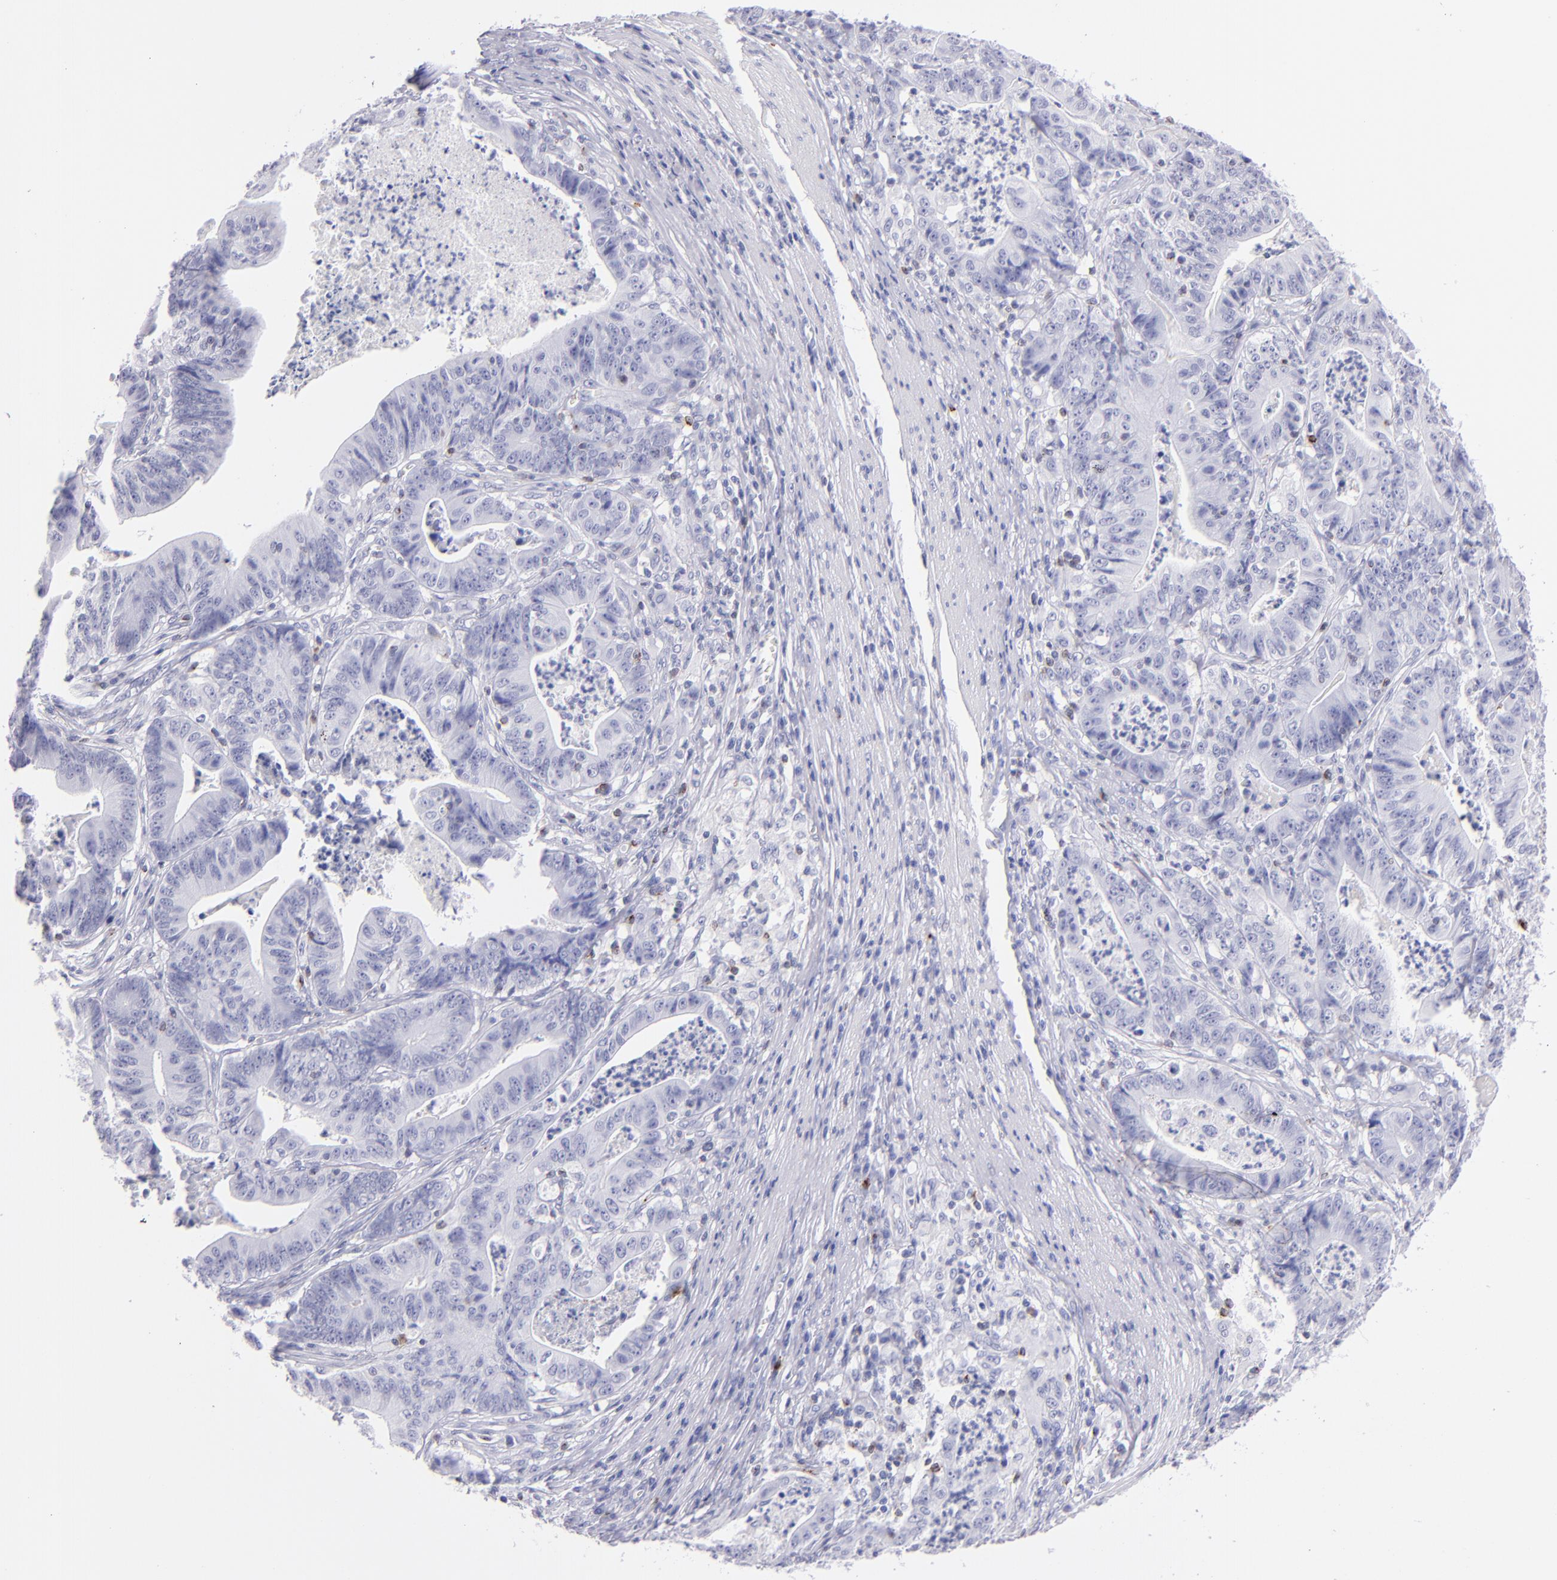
{"staining": {"intensity": "negative", "quantity": "none", "location": "none"}, "tissue": "stomach cancer", "cell_type": "Tumor cells", "image_type": "cancer", "snomed": [{"axis": "morphology", "description": "Adenocarcinoma, NOS"}, {"axis": "topography", "description": "Stomach, lower"}], "caption": "Human stomach cancer (adenocarcinoma) stained for a protein using immunohistochemistry exhibits no staining in tumor cells.", "gene": "PRF1", "patient": {"sex": "female", "age": 86}}